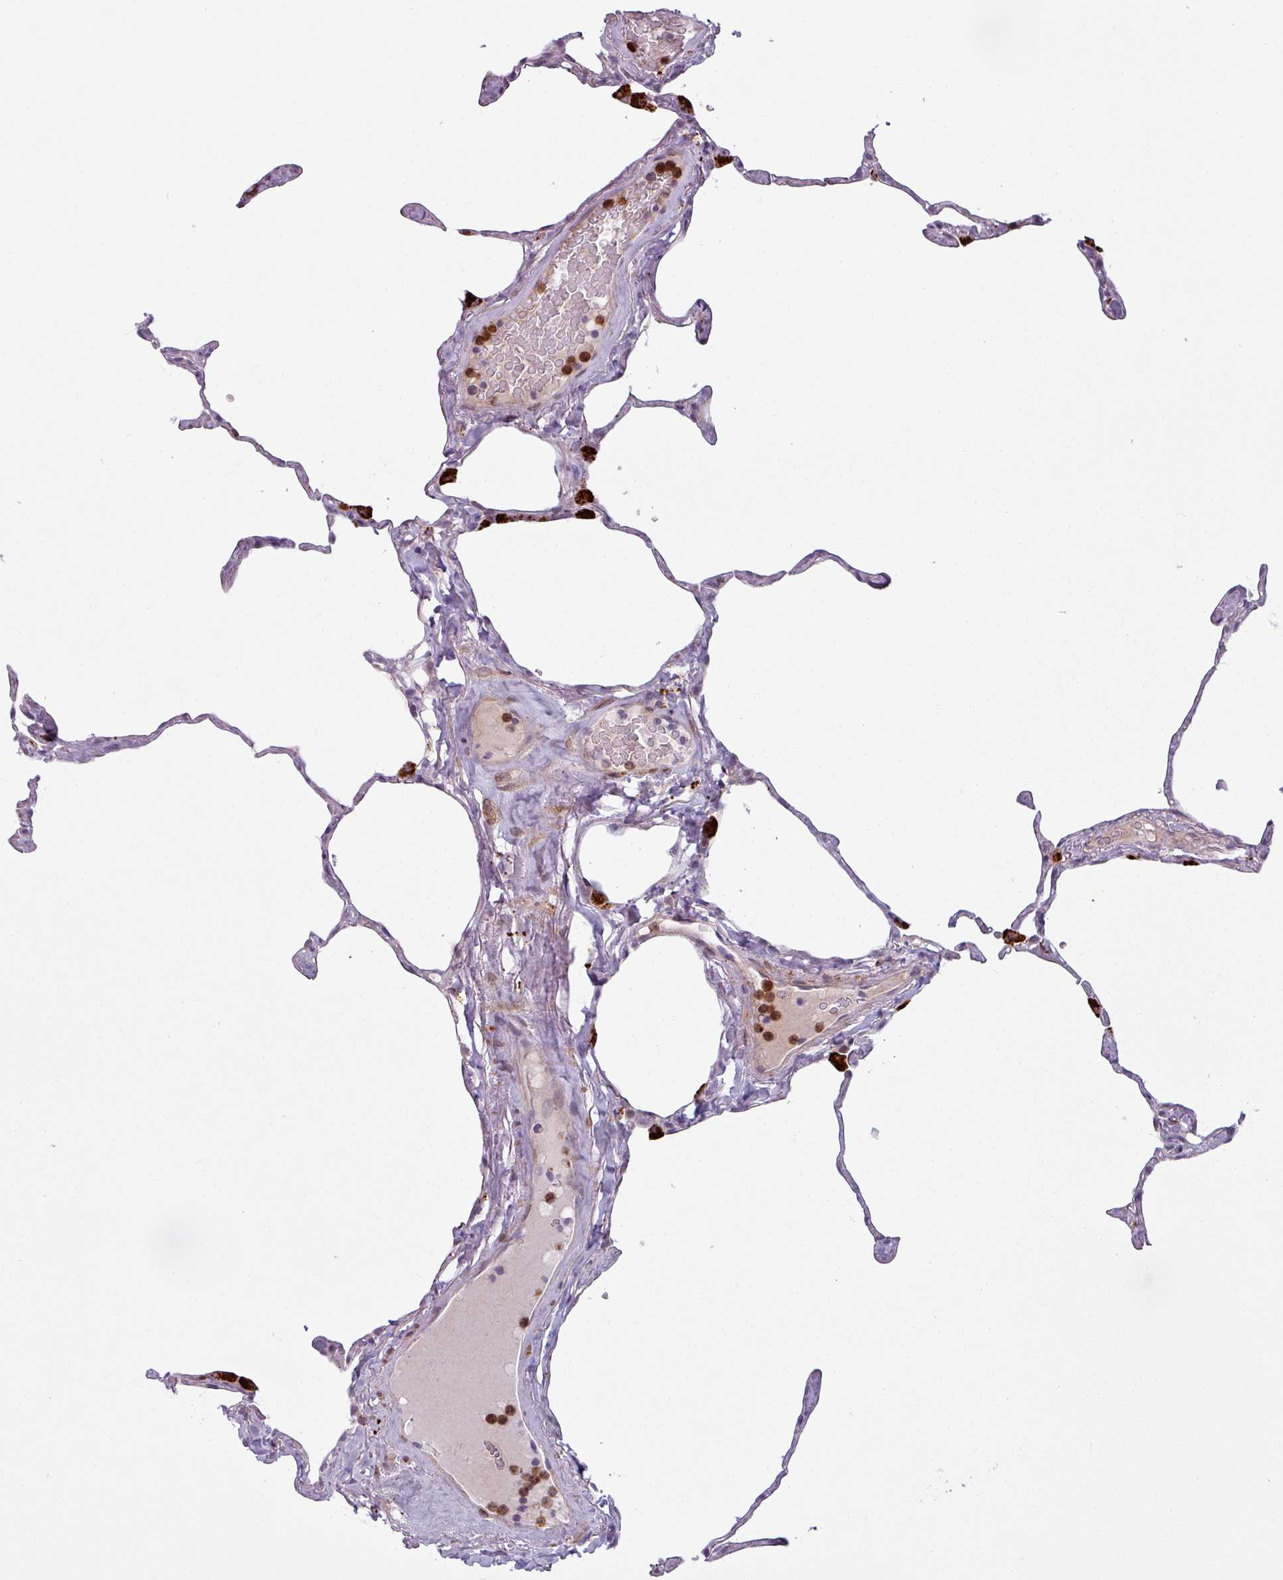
{"staining": {"intensity": "strong", "quantity": "<25%", "location": "cytoplasmic/membranous"}, "tissue": "lung", "cell_type": "Alveolar cells", "image_type": "normal", "snomed": [{"axis": "morphology", "description": "Normal tissue, NOS"}, {"axis": "topography", "description": "Lung"}], "caption": "Alveolar cells exhibit medium levels of strong cytoplasmic/membranous positivity in about <25% of cells in unremarkable human lung.", "gene": "MAP7D2", "patient": {"sex": "male", "age": 65}}